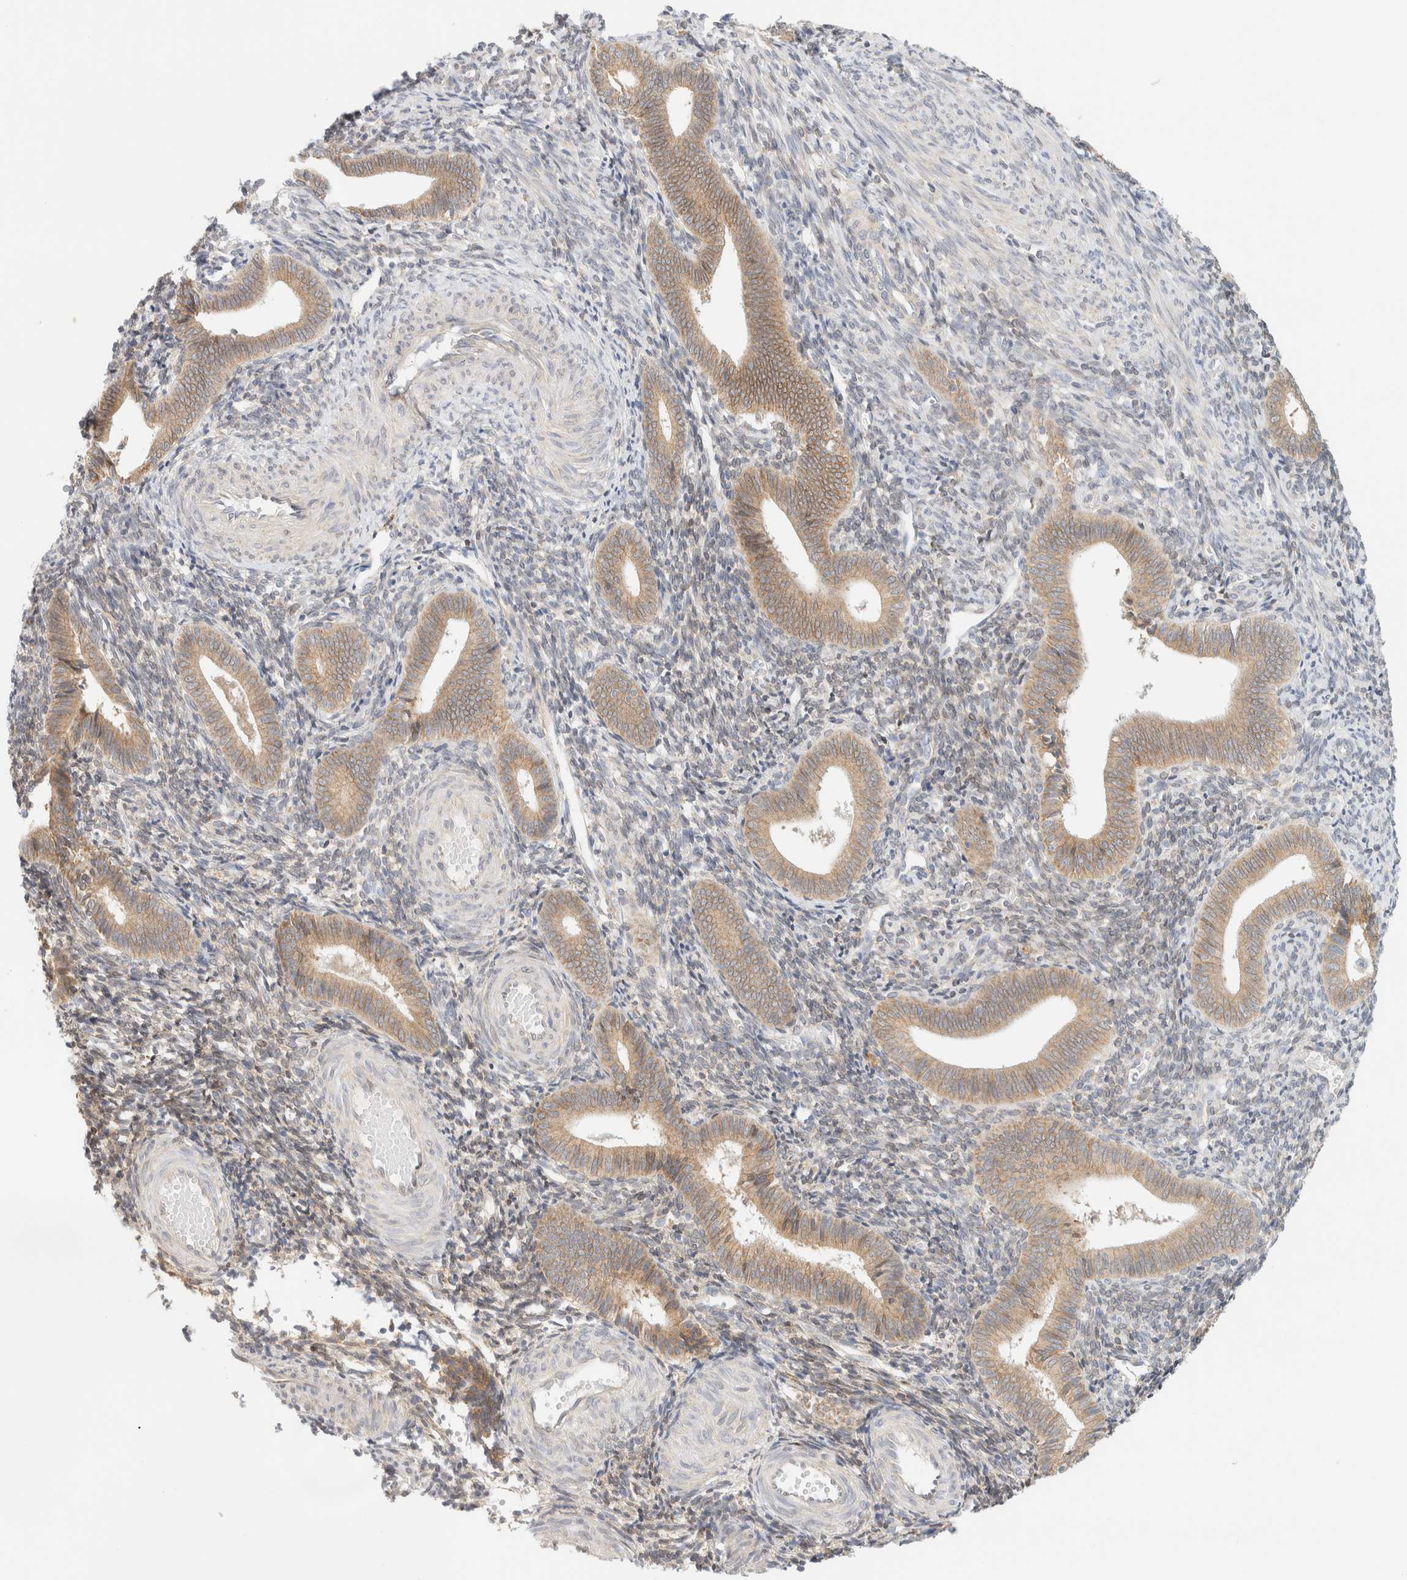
{"staining": {"intensity": "weak", "quantity": "<25%", "location": "cytoplasmic/membranous"}, "tissue": "endometrium", "cell_type": "Cells in endometrial stroma", "image_type": "normal", "snomed": [{"axis": "morphology", "description": "Normal tissue, NOS"}, {"axis": "topography", "description": "Uterus"}, {"axis": "topography", "description": "Endometrium"}], "caption": "Immunohistochemistry of unremarkable human endometrium shows no staining in cells in endometrial stroma.", "gene": "NT5C", "patient": {"sex": "female", "age": 33}}